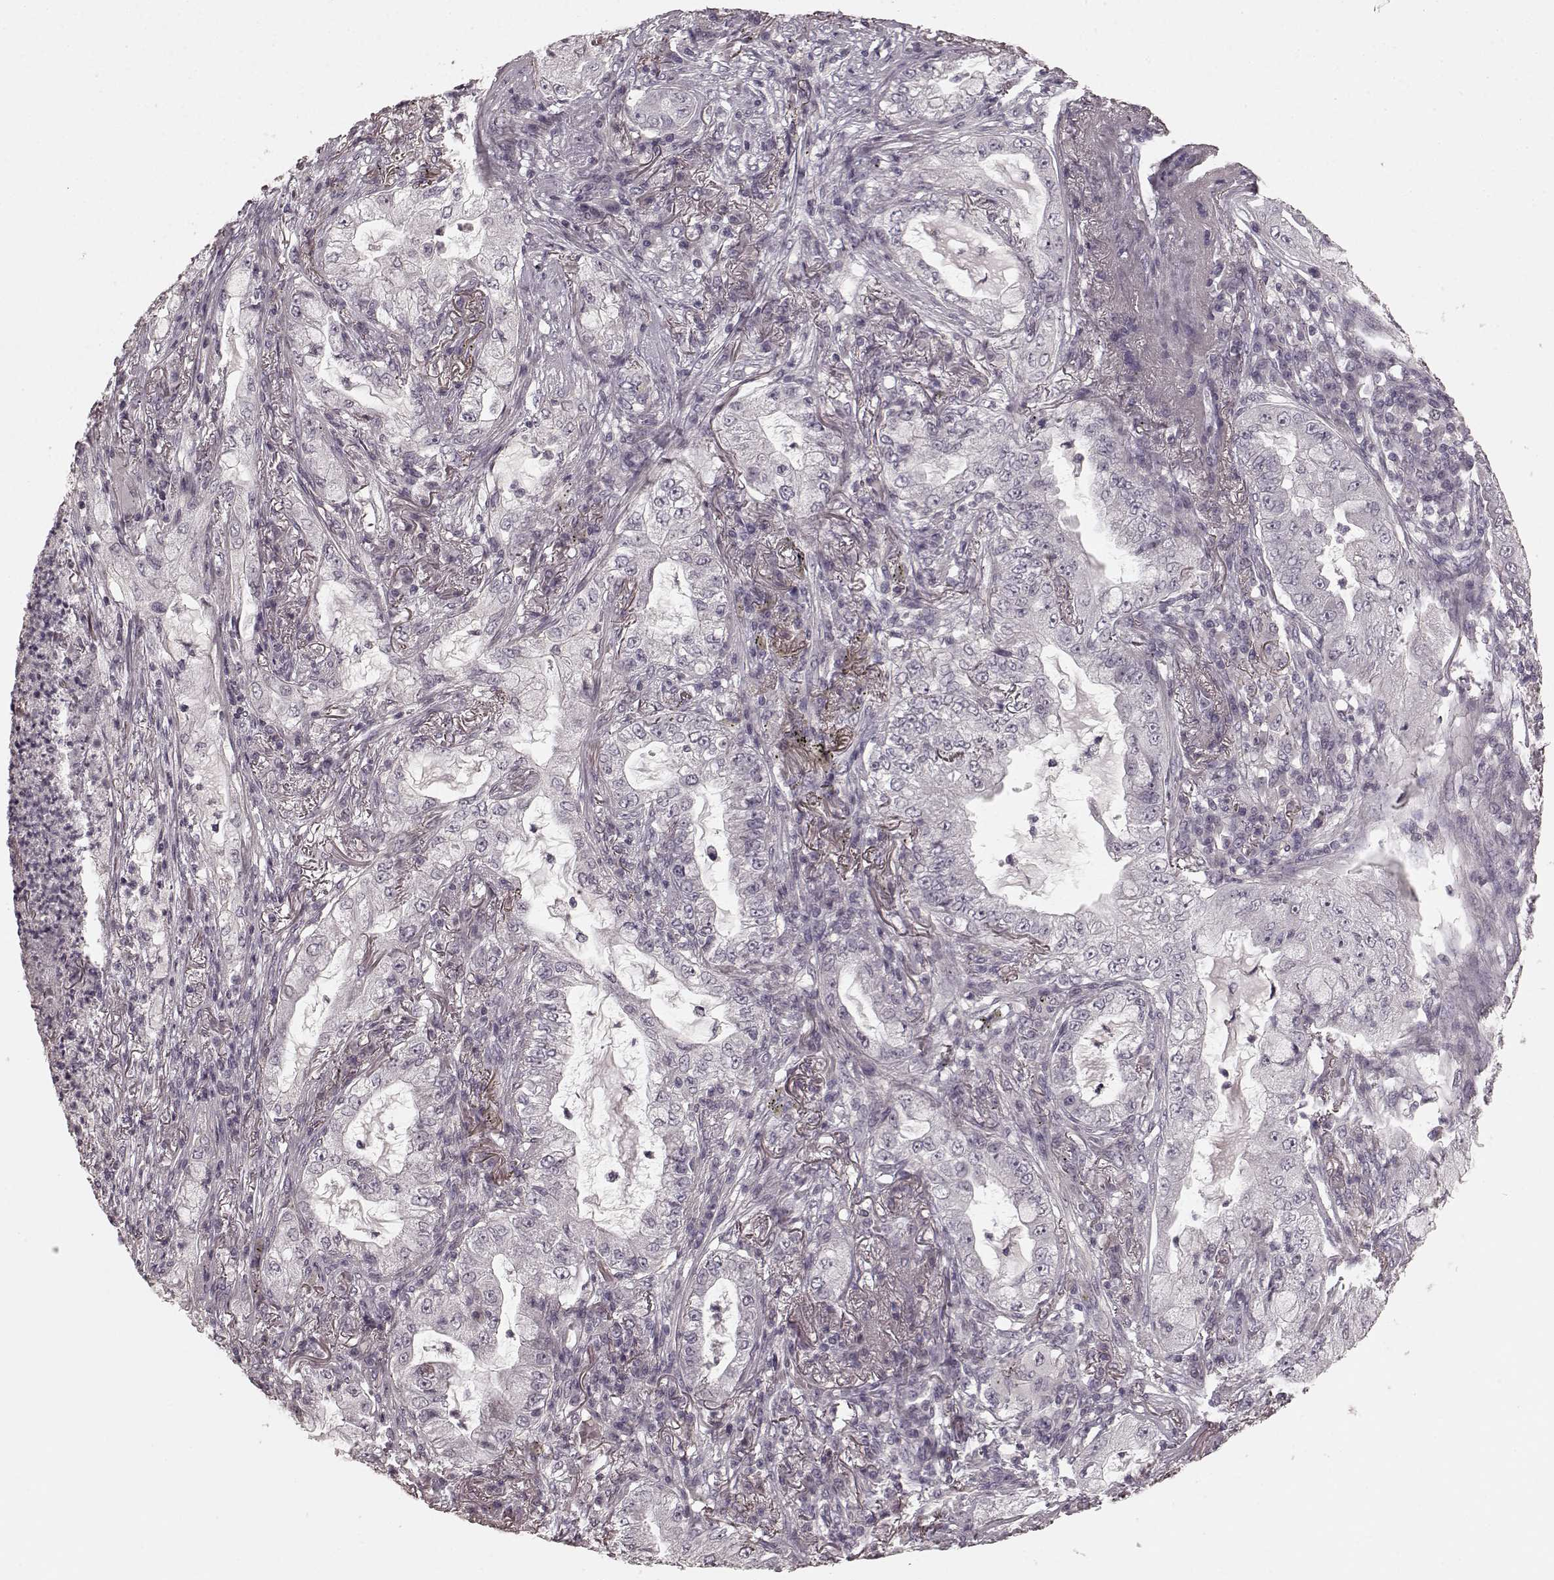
{"staining": {"intensity": "negative", "quantity": "none", "location": "none"}, "tissue": "lung cancer", "cell_type": "Tumor cells", "image_type": "cancer", "snomed": [{"axis": "morphology", "description": "Adenocarcinoma, NOS"}, {"axis": "topography", "description": "Lung"}], "caption": "Tumor cells are negative for protein expression in human lung cancer (adenocarcinoma).", "gene": "PRKCE", "patient": {"sex": "female", "age": 73}}